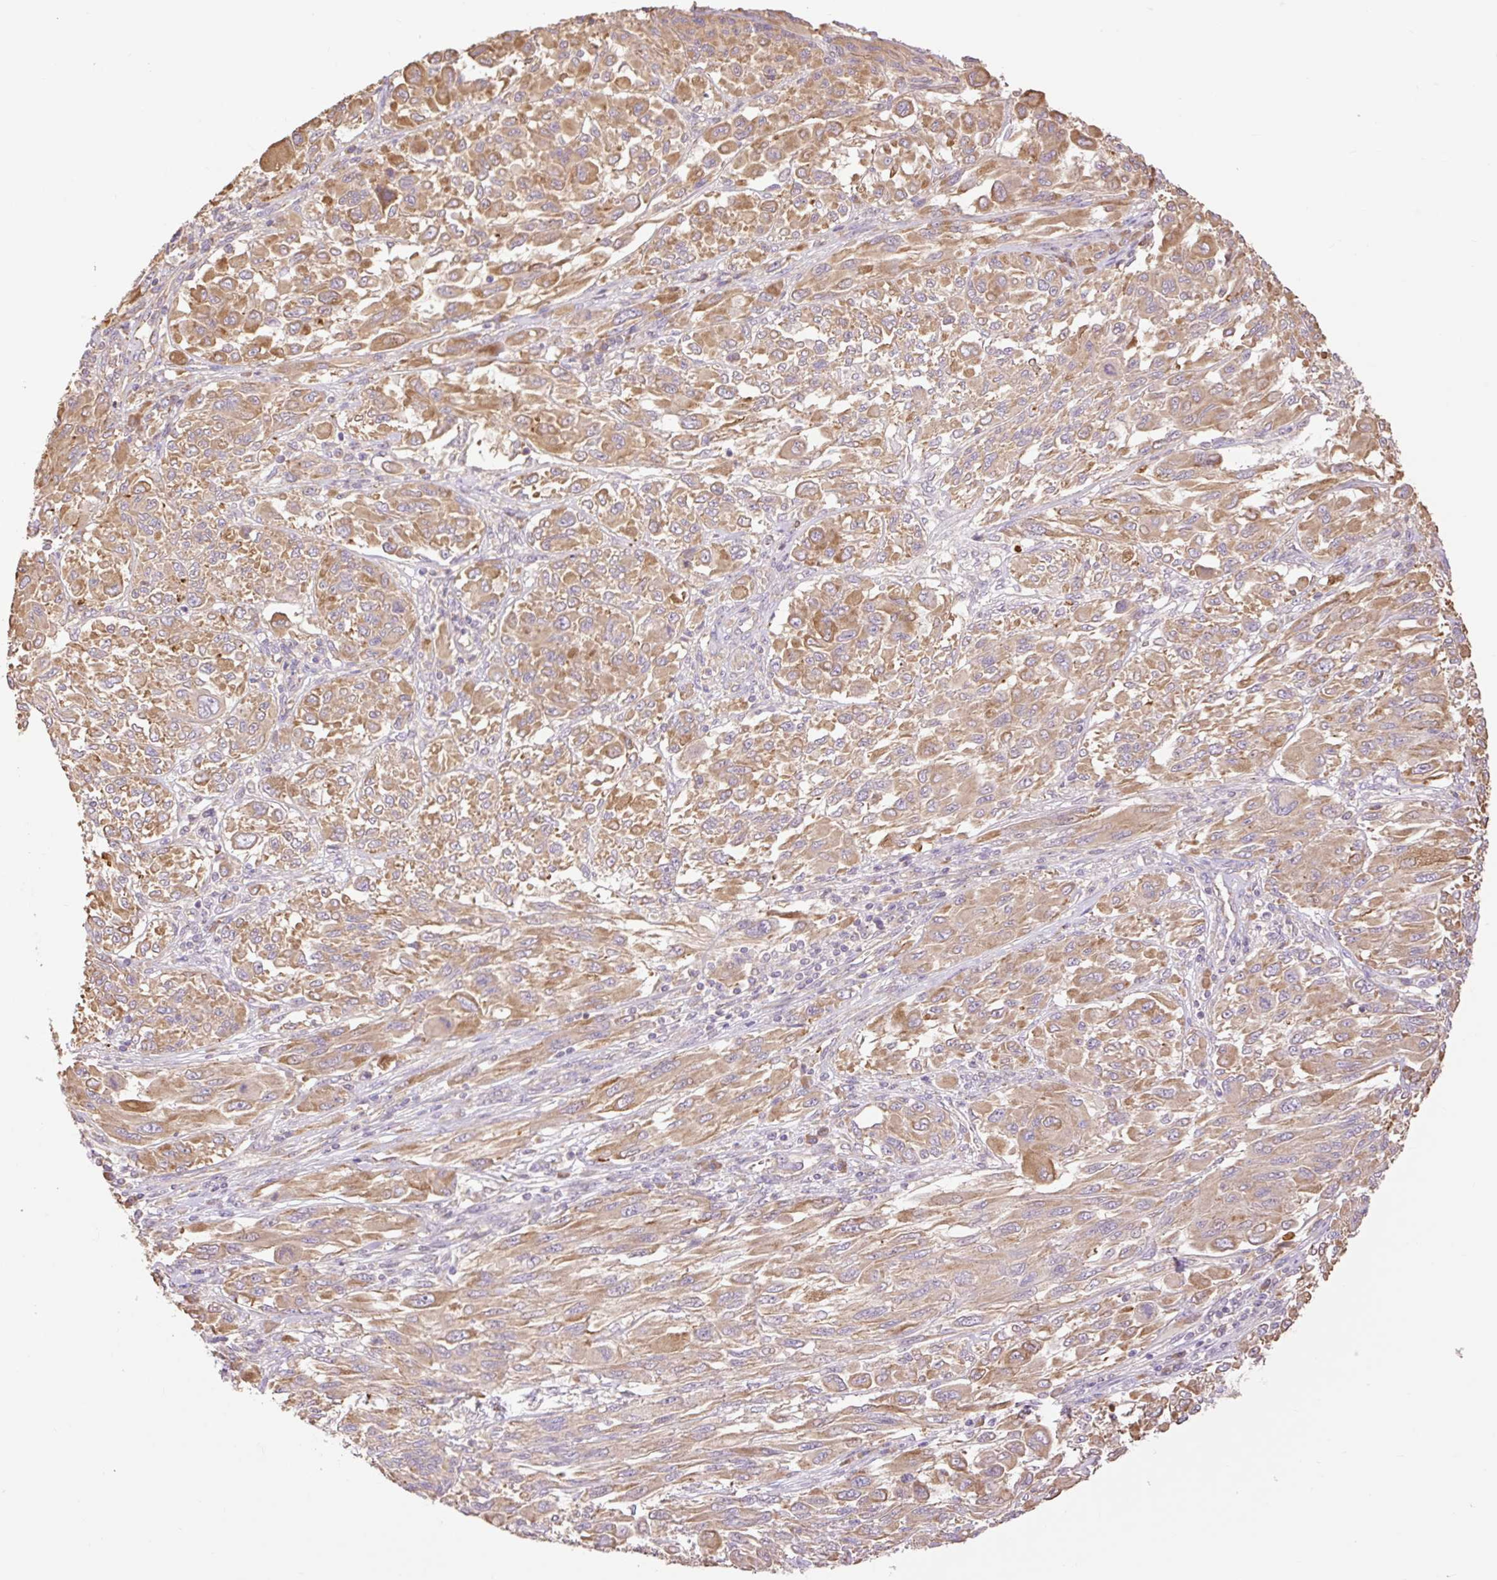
{"staining": {"intensity": "moderate", "quantity": ">75%", "location": "cytoplasmic/membranous"}, "tissue": "melanoma", "cell_type": "Tumor cells", "image_type": "cancer", "snomed": [{"axis": "morphology", "description": "Malignant melanoma, NOS"}, {"axis": "topography", "description": "Skin"}], "caption": "Protein expression analysis of human malignant melanoma reveals moderate cytoplasmic/membranous expression in about >75% of tumor cells.", "gene": "DESI1", "patient": {"sex": "female", "age": 91}}